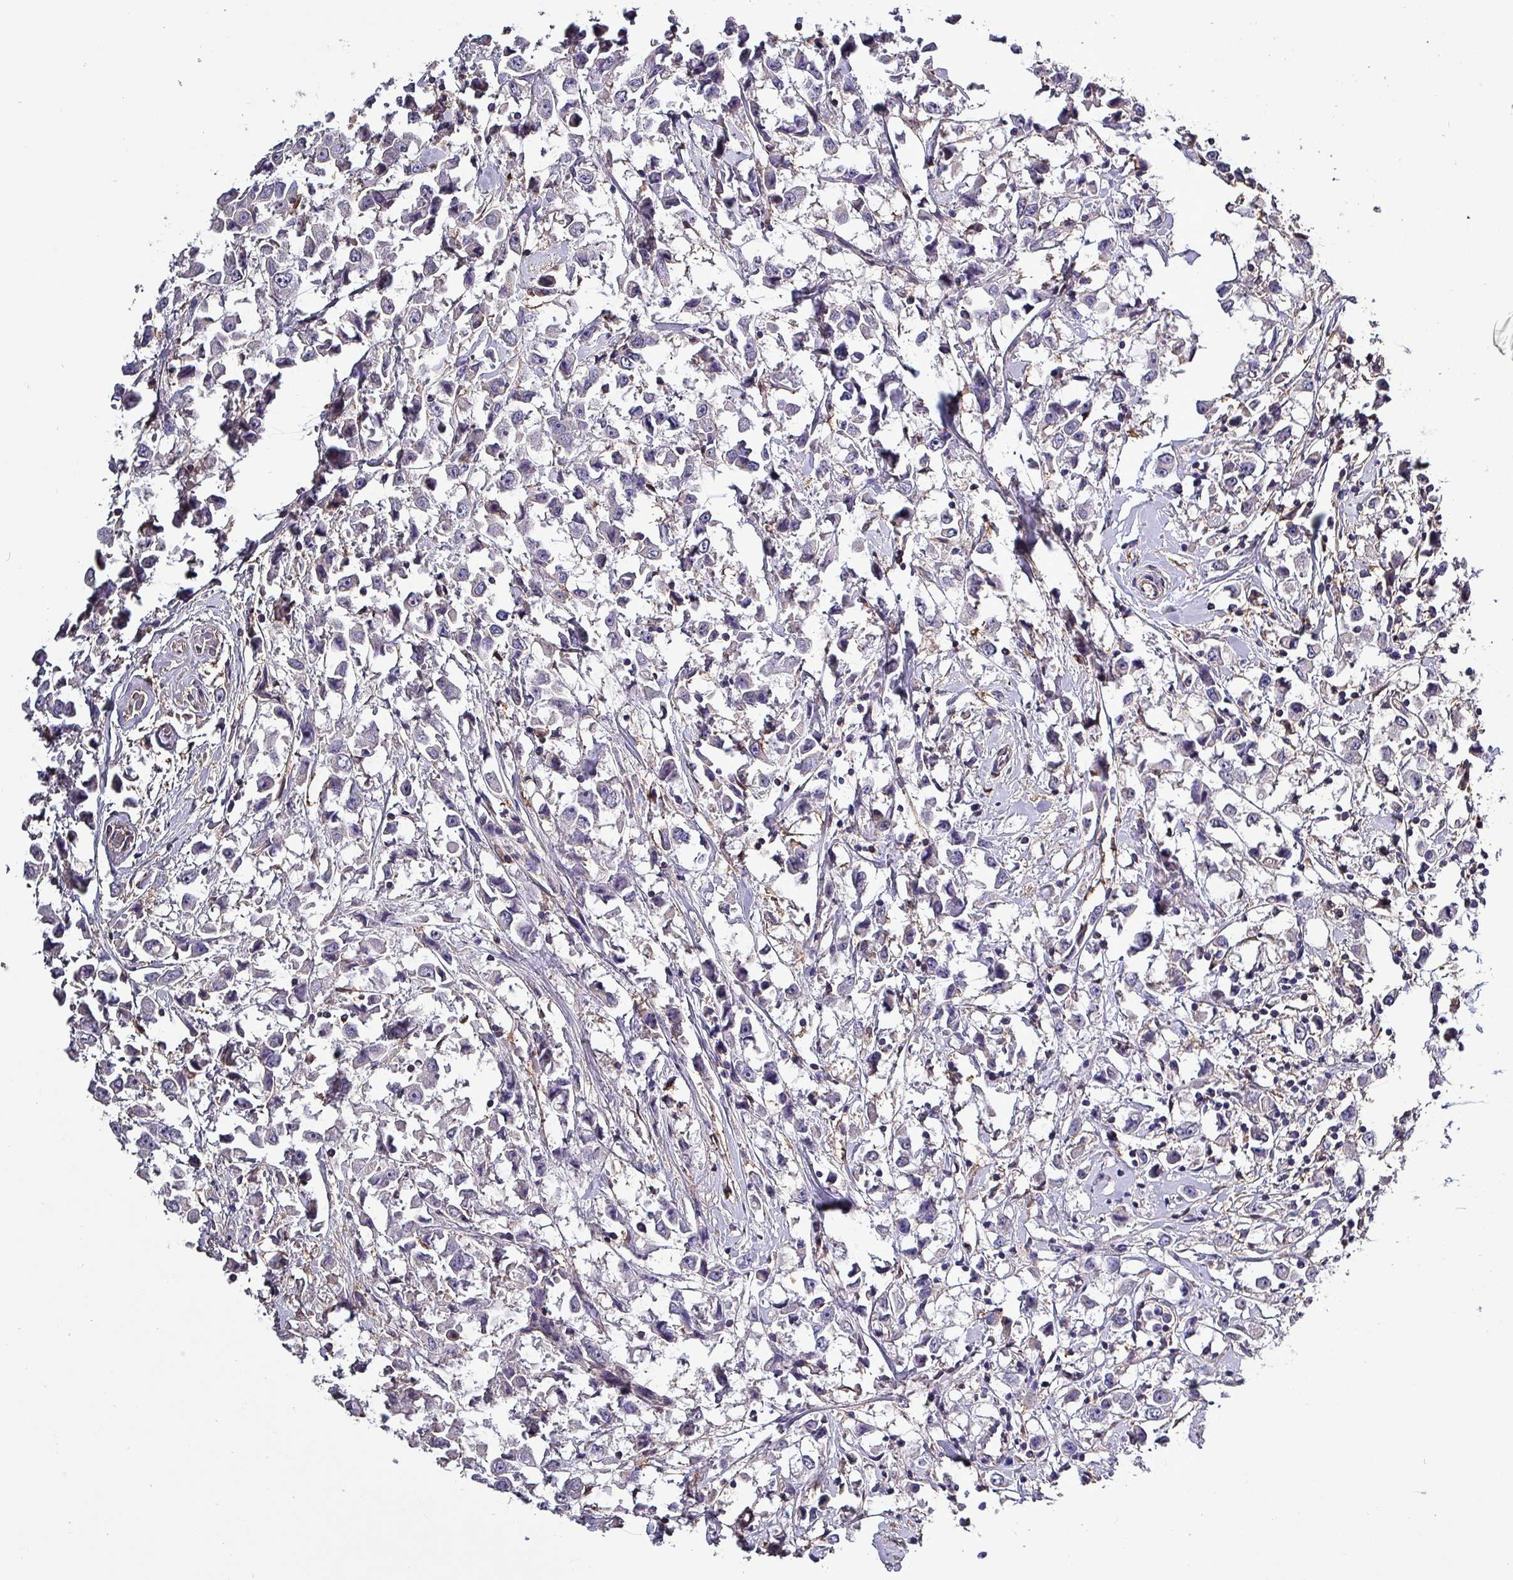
{"staining": {"intensity": "negative", "quantity": "none", "location": "none"}, "tissue": "breast cancer", "cell_type": "Tumor cells", "image_type": "cancer", "snomed": [{"axis": "morphology", "description": "Duct carcinoma"}, {"axis": "topography", "description": "Breast"}], "caption": "This is a histopathology image of IHC staining of breast cancer (infiltrating ductal carcinoma), which shows no positivity in tumor cells. The staining is performed using DAB (3,3'-diaminobenzidine) brown chromogen with nuclei counter-stained in using hematoxylin.", "gene": "HTRA4", "patient": {"sex": "female", "age": 61}}